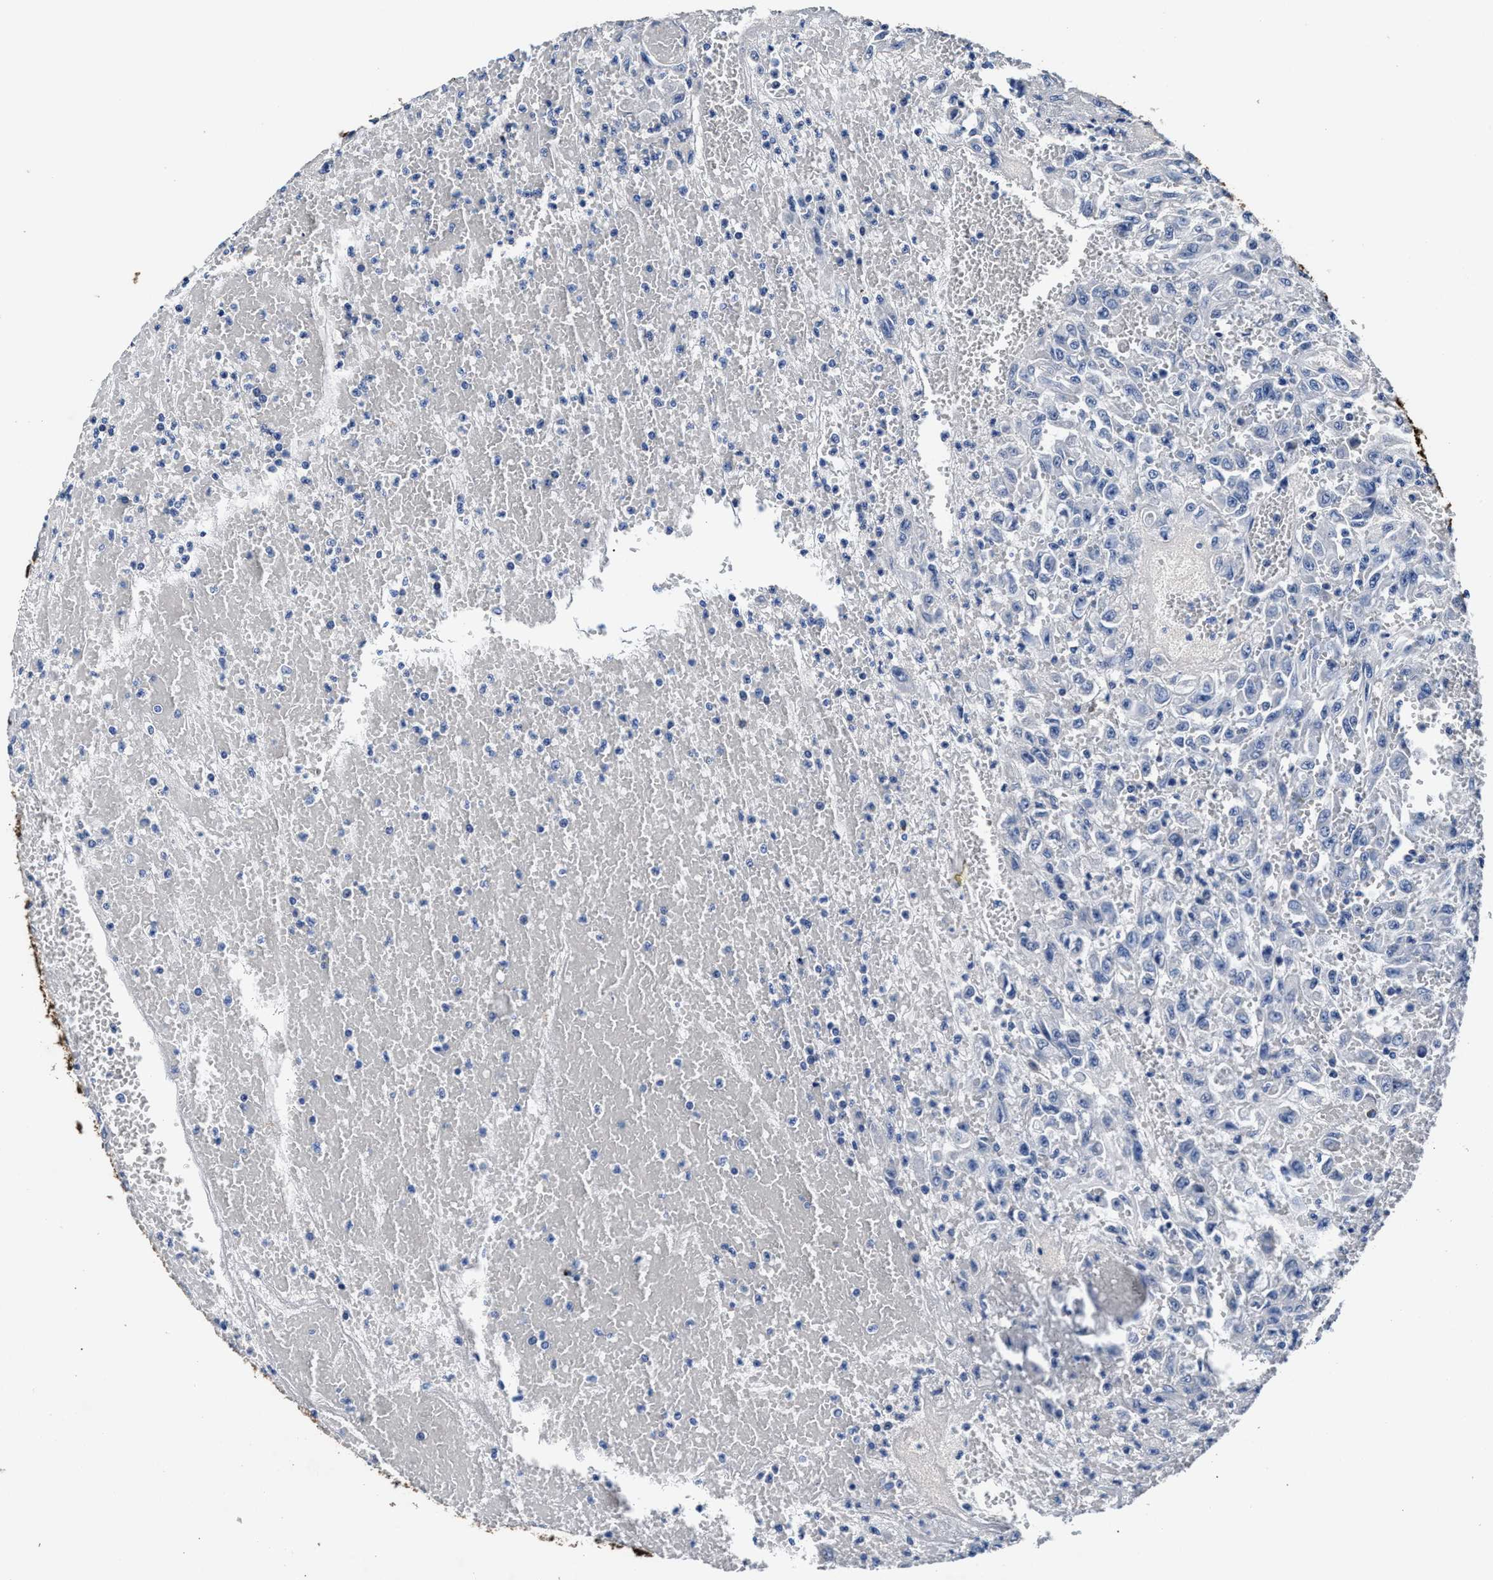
{"staining": {"intensity": "negative", "quantity": "none", "location": "none"}, "tissue": "urothelial cancer", "cell_type": "Tumor cells", "image_type": "cancer", "snomed": [{"axis": "morphology", "description": "Urothelial carcinoma, High grade"}, {"axis": "topography", "description": "Urinary bladder"}], "caption": "A photomicrograph of human urothelial cancer is negative for staining in tumor cells.", "gene": "GSTM1", "patient": {"sex": "male", "age": 46}}